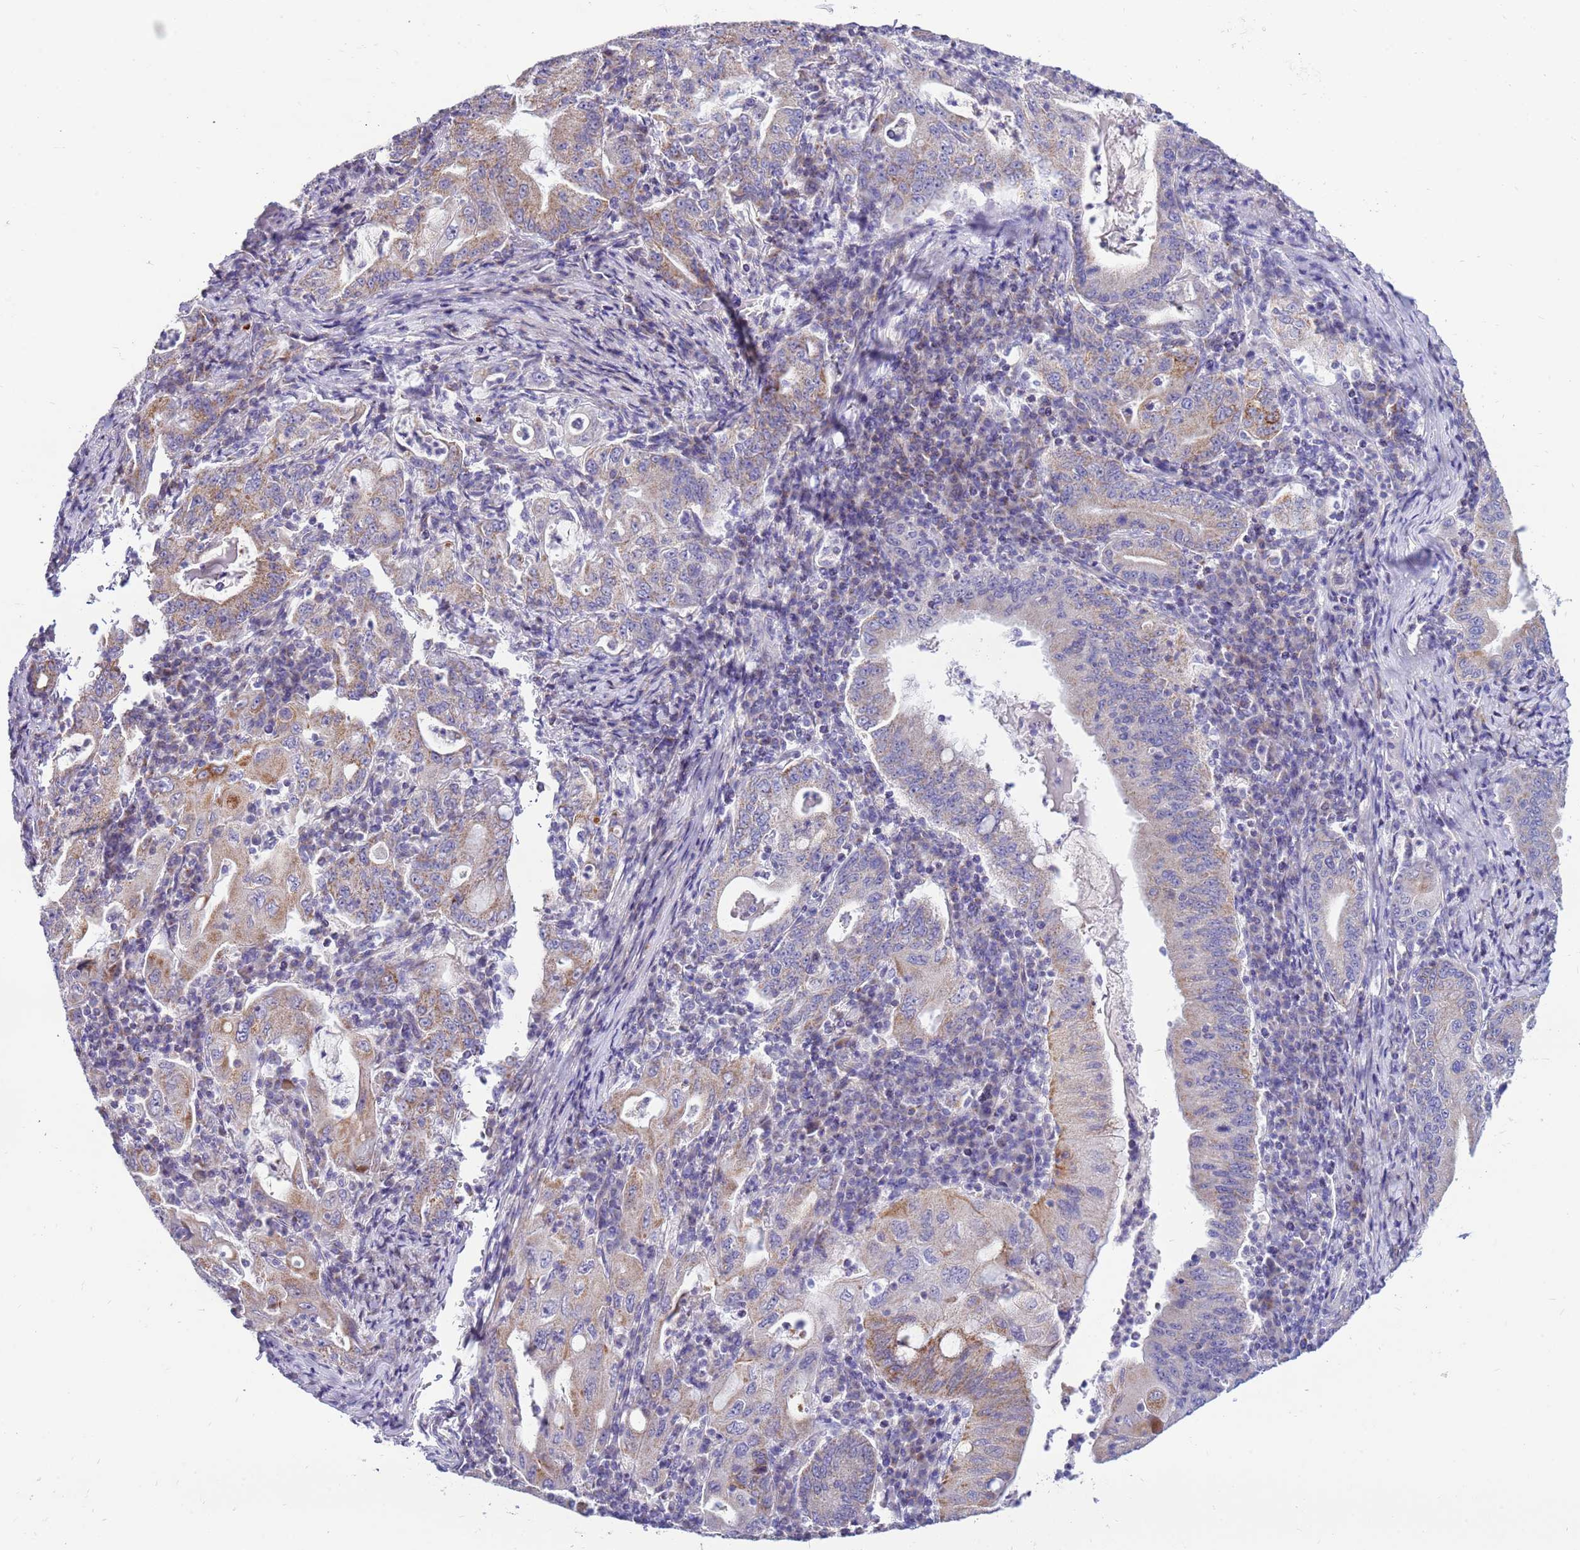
{"staining": {"intensity": "weak", "quantity": "25%-75%", "location": "cytoplasmic/membranous"}, "tissue": "stomach cancer", "cell_type": "Tumor cells", "image_type": "cancer", "snomed": [{"axis": "morphology", "description": "Normal tissue, NOS"}, {"axis": "morphology", "description": "Adenocarcinoma, NOS"}, {"axis": "topography", "description": "Esophagus"}, {"axis": "topography", "description": "Stomach, upper"}, {"axis": "topography", "description": "Peripheral nerve tissue"}], "caption": "Tumor cells demonstrate low levels of weak cytoplasmic/membranous staining in approximately 25%-75% of cells in human stomach cancer (adenocarcinoma). The staining was performed using DAB (3,3'-diaminobenzidine) to visualize the protein expression in brown, while the nuclei were stained in blue with hematoxylin (Magnification: 20x).", "gene": "IGF1R", "patient": {"sex": "male", "age": 62}}